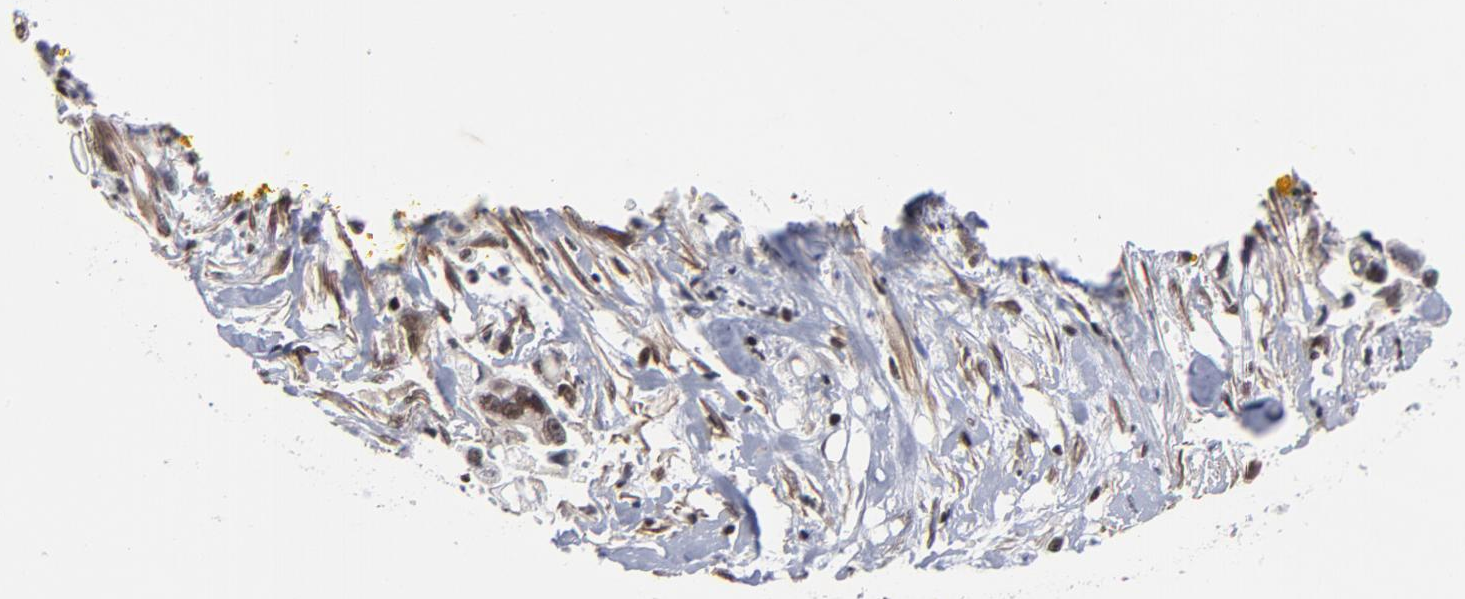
{"staining": {"intensity": "strong", "quantity": ">75%", "location": "nuclear"}, "tissue": "pancreatic cancer", "cell_type": "Tumor cells", "image_type": "cancer", "snomed": [{"axis": "morphology", "description": "Adenocarcinoma, NOS"}, {"axis": "topography", "description": "Pancreas"}], "caption": "Immunohistochemical staining of pancreatic cancer (adenocarcinoma) reveals high levels of strong nuclear staining in about >75% of tumor cells. Using DAB (3,3'-diaminobenzidine) (brown) and hematoxylin (blue) stains, captured at high magnification using brightfield microscopy.", "gene": "CTCF", "patient": {"sex": "male", "age": 70}}